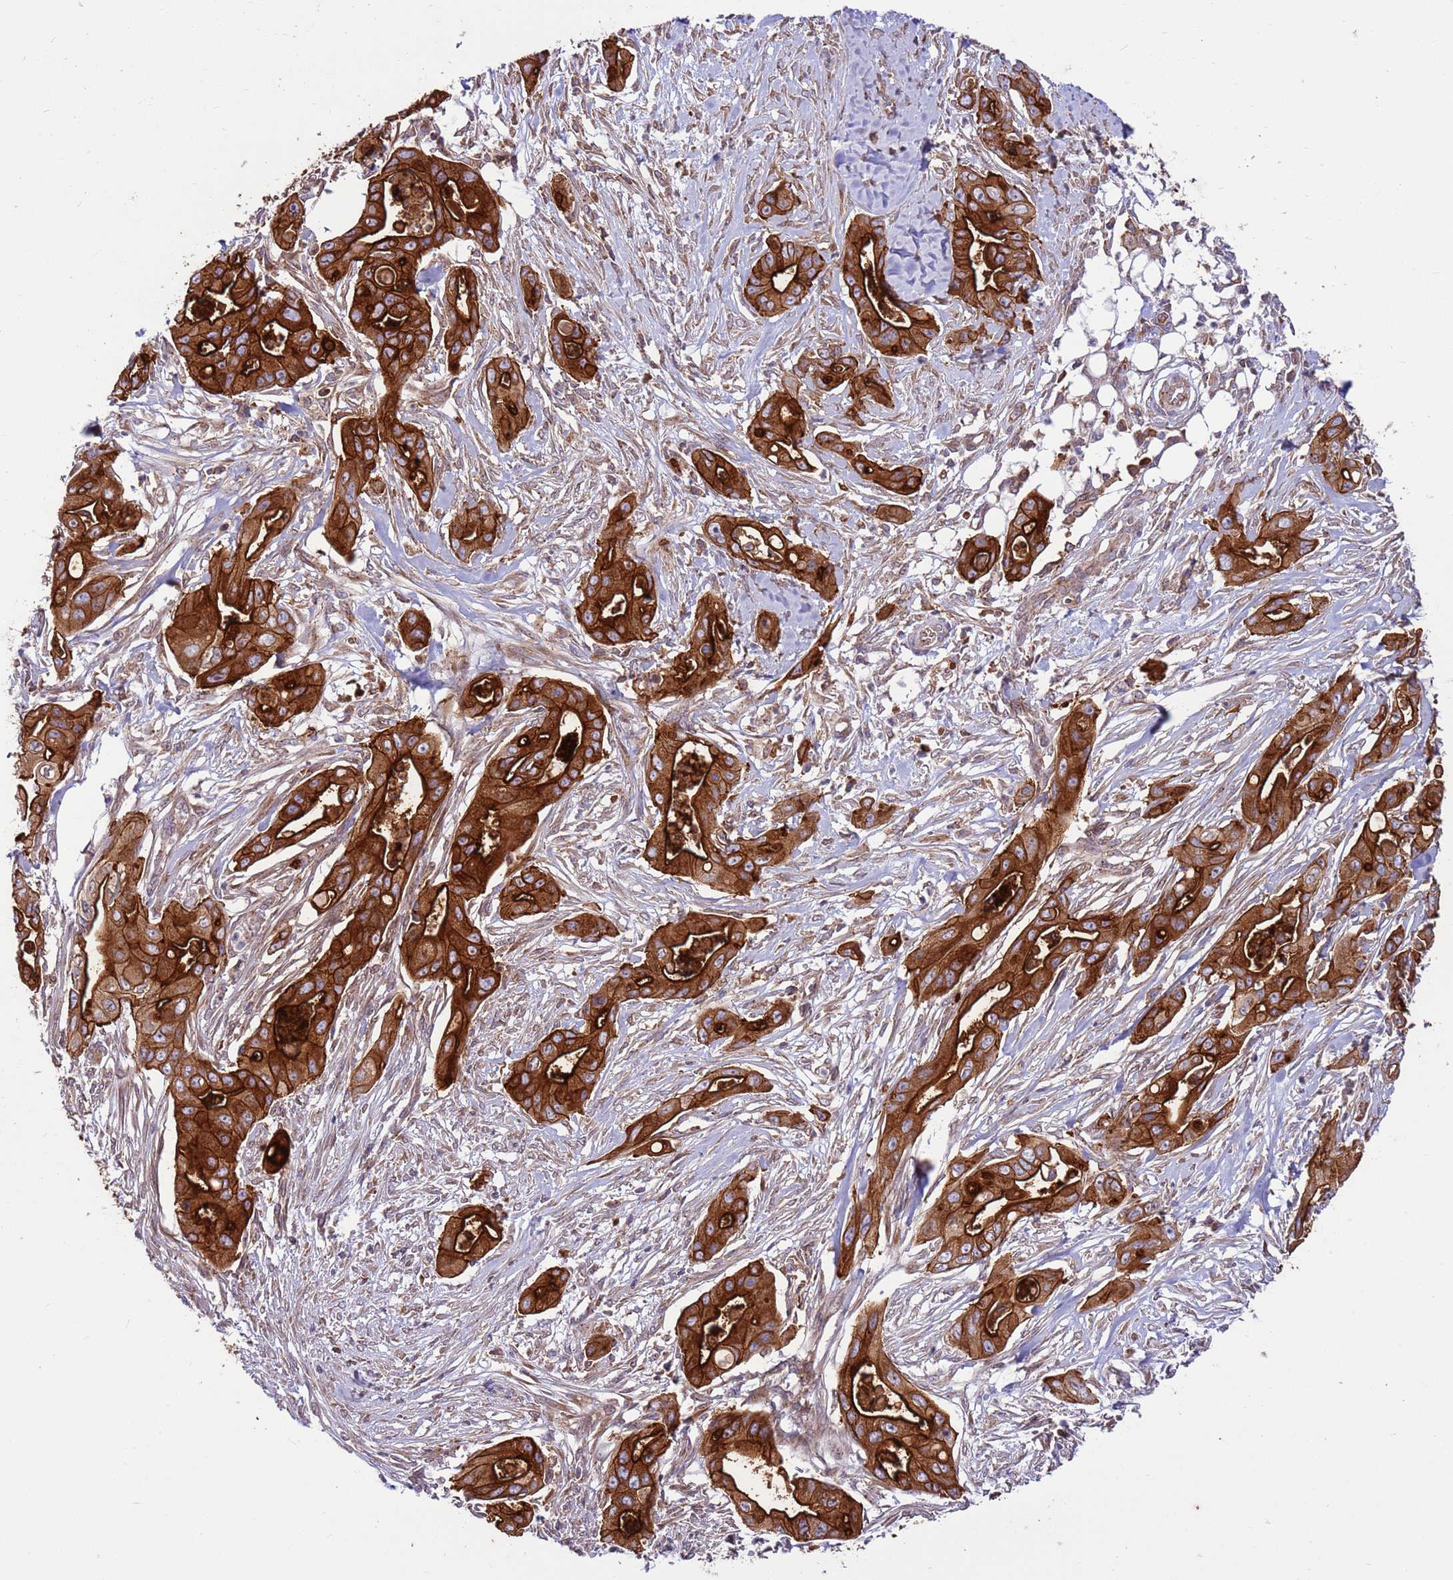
{"staining": {"intensity": "strong", "quantity": ">75%", "location": "cytoplasmic/membranous"}, "tissue": "ovarian cancer", "cell_type": "Tumor cells", "image_type": "cancer", "snomed": [{"axis": "morphology", "description": "Cystadenocarcinoma, mucinous, NOS"}, {"axis": "topography", "description": "Ovary"}], "caption": "Strong cytoplasmic/membranous expression is appreciated in about >75% of tumor cells in ovarian mucinous cystadenocarcinoma. Nuclei are stained in blue.", "gene": "DDX19B", "patient": {"sex": "female", "age": 70}}